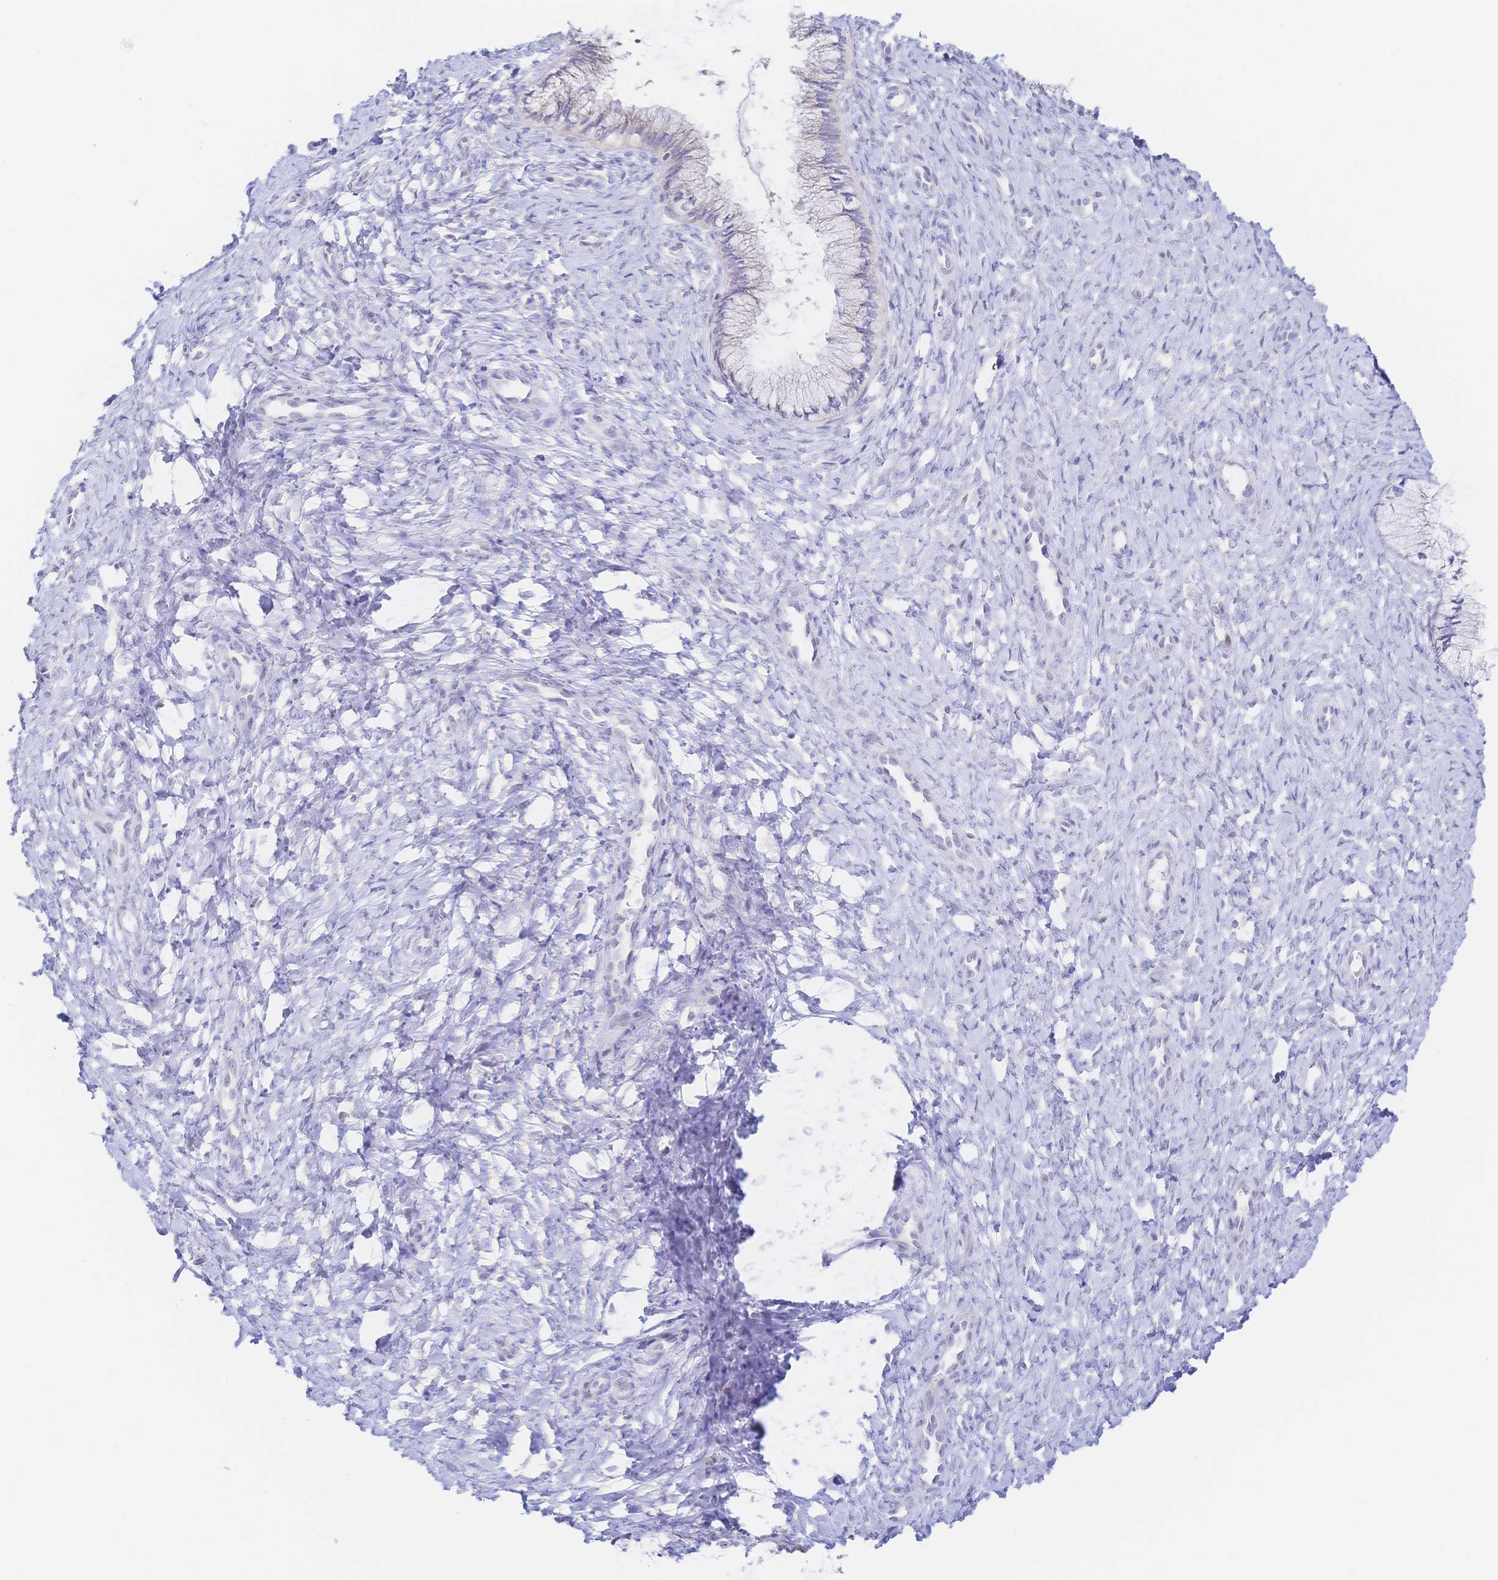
{"staining": {"intensity": "negative", "quantity": "none", "location": "none"}, "tissue": "cervix", "cell_type": "Glandular cells", "image_type": "normal", "snomed": [{"axis": "morphology", "description": "Normal tissue, NOS"}, {"axis": "topography", "description": "Cervix"}], "caption": "Immunohistochemistry (IHC) micrograph of normal cervix: human cervix stained with DAB (3,3'-diaminobenzidine) shows no significant protein expression in glandular cells. Brightfield microscopy of immunohistochemistry stained with DAB (brown) and hematoxylin (blue), captured at high magnification.", "gene": "SIAH3", "patient": {"sex": "female", "age": 37}}